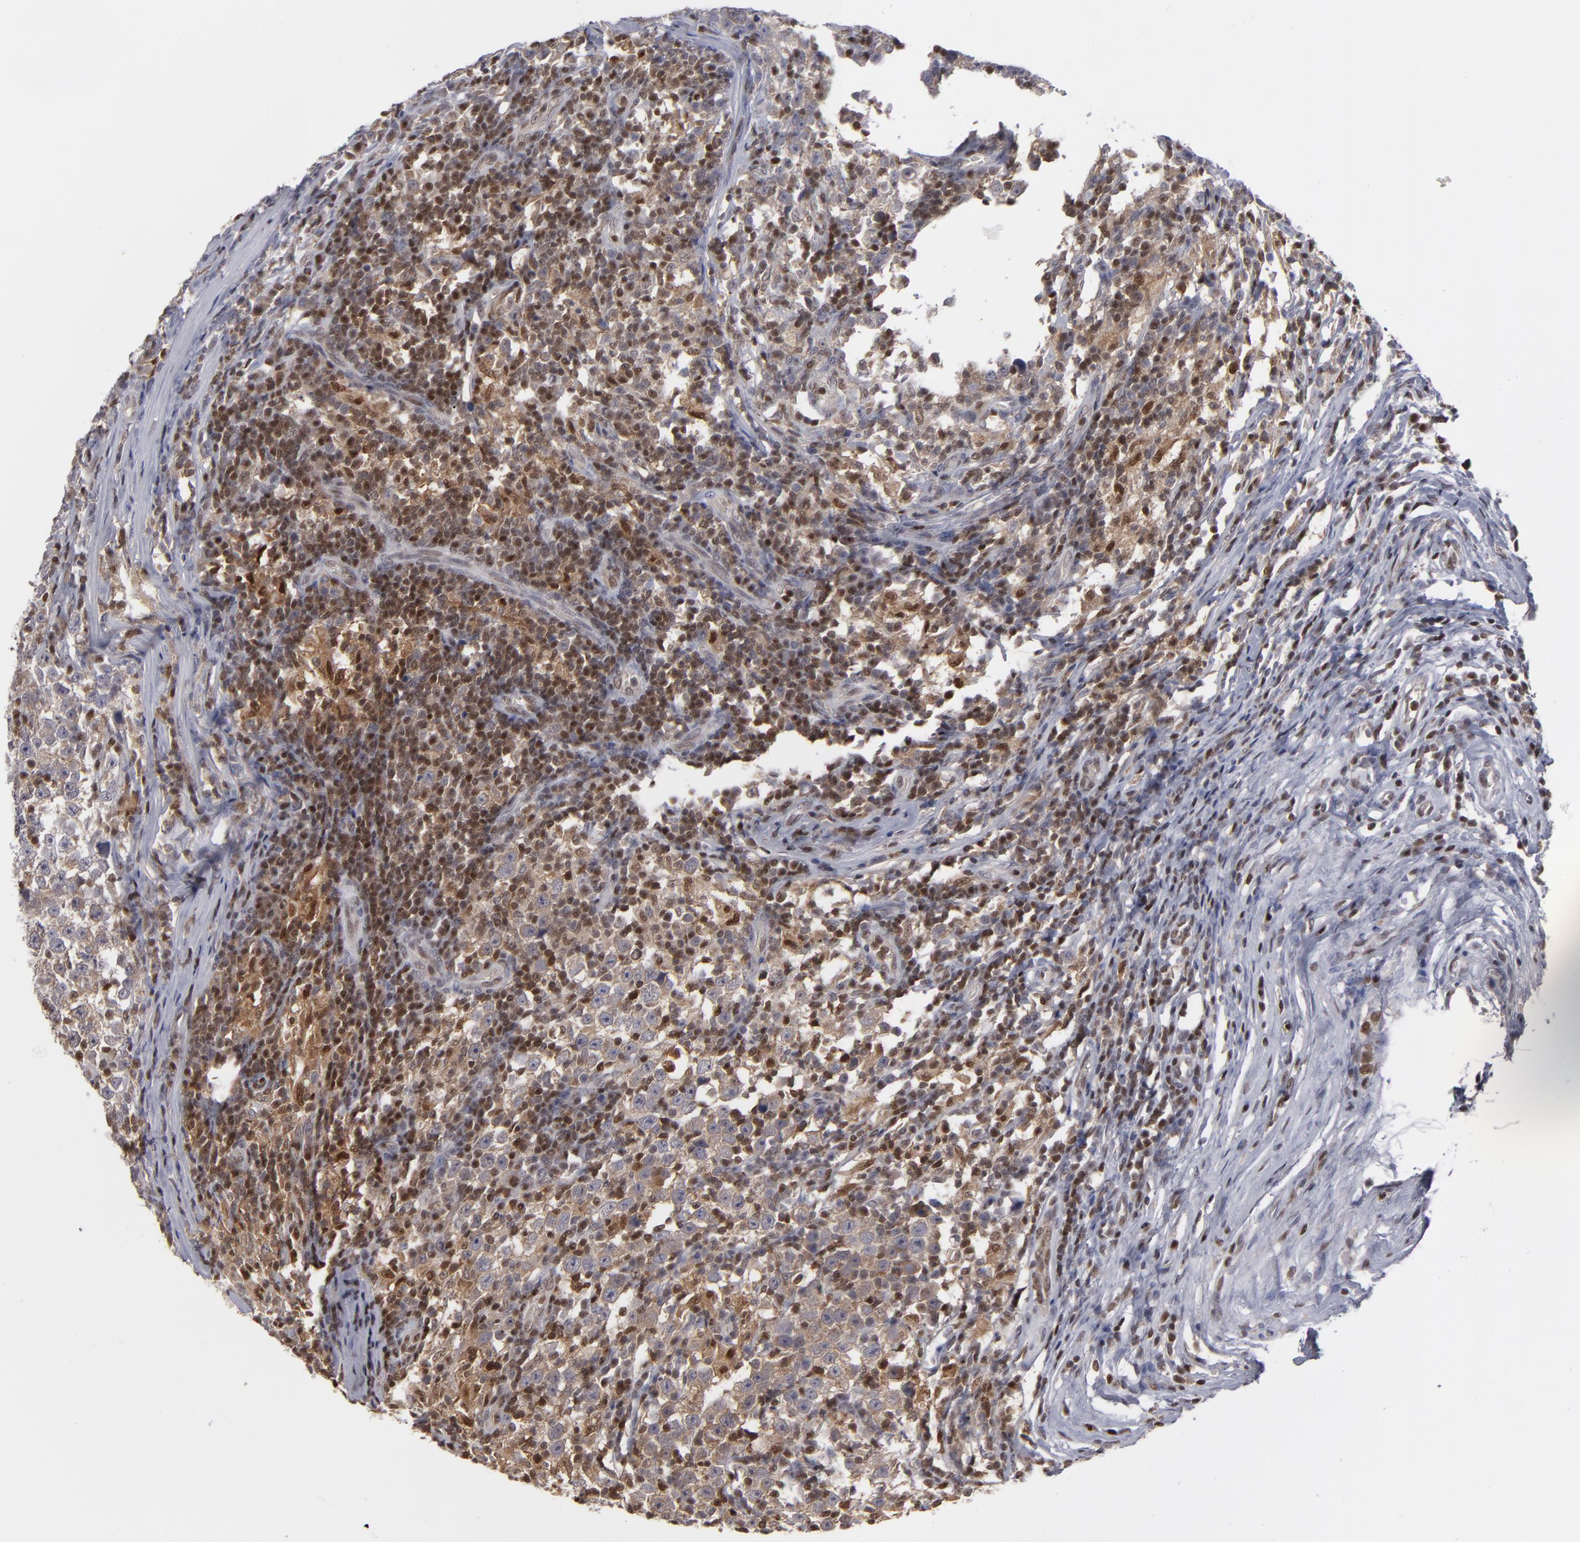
{"staining": {"intensity": "weak", "quantity": ">75%", "location": "cytoplasmic/membranous"}, "tissue": "testis cancer", "cell_type": "Tumor cells", "image_type": "cancer", "snomed": [{"axis": "morphology", "description": "Seminoma, NOS"}, {"axis": "topography", "description": "Testis"}], "caption": "Testis seminoma stained with a protein marker reveals weak staining in tumor cells.", "gene": "GSR", "patient": {"sex": "male", "age": 43}}